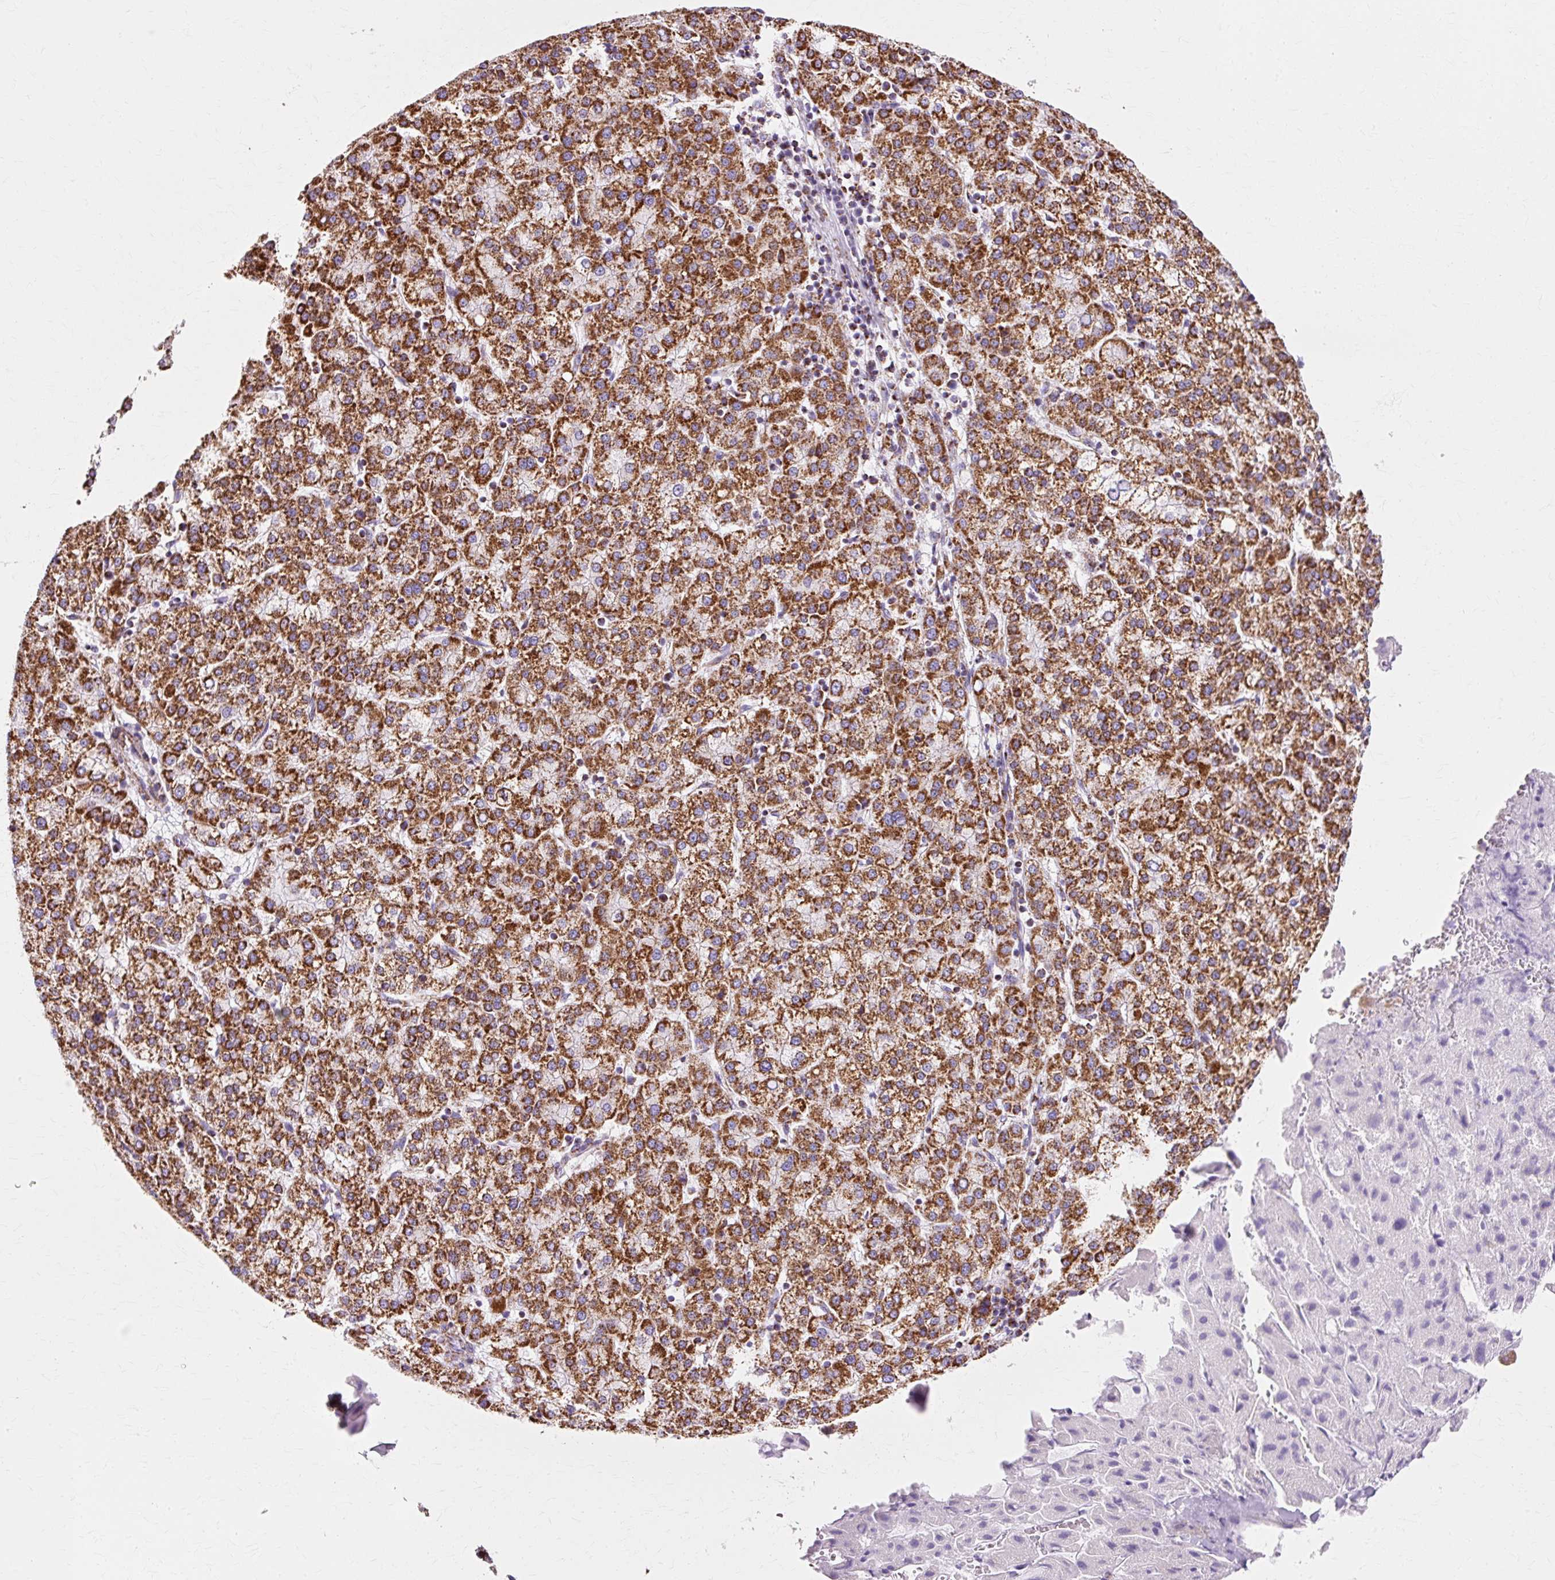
{"staining": {"intensity": "strong", "quantity": ">75%", "location": "cytoplasmic/membranous"}, "tissue": "liver cancer", "cell_type": "Tumor cells", "image_type": "cancer", "snomed": [{"axis": "morphology", "description": "Carcinoma, Hepatocellular, NOS"}, {"axis": "topography", "description": "Liver"}], "caption": "Liver cancer tissue reveals strong cytoplasmic/membranous staining in approximately >75% of tumor cells, visualized by immunohistochemistry. (brown staining indicates protein expression, while blue staining denotes nuclei).", "gene": "ATP5PO", "patient": {"sex": "female", "age": 58}}